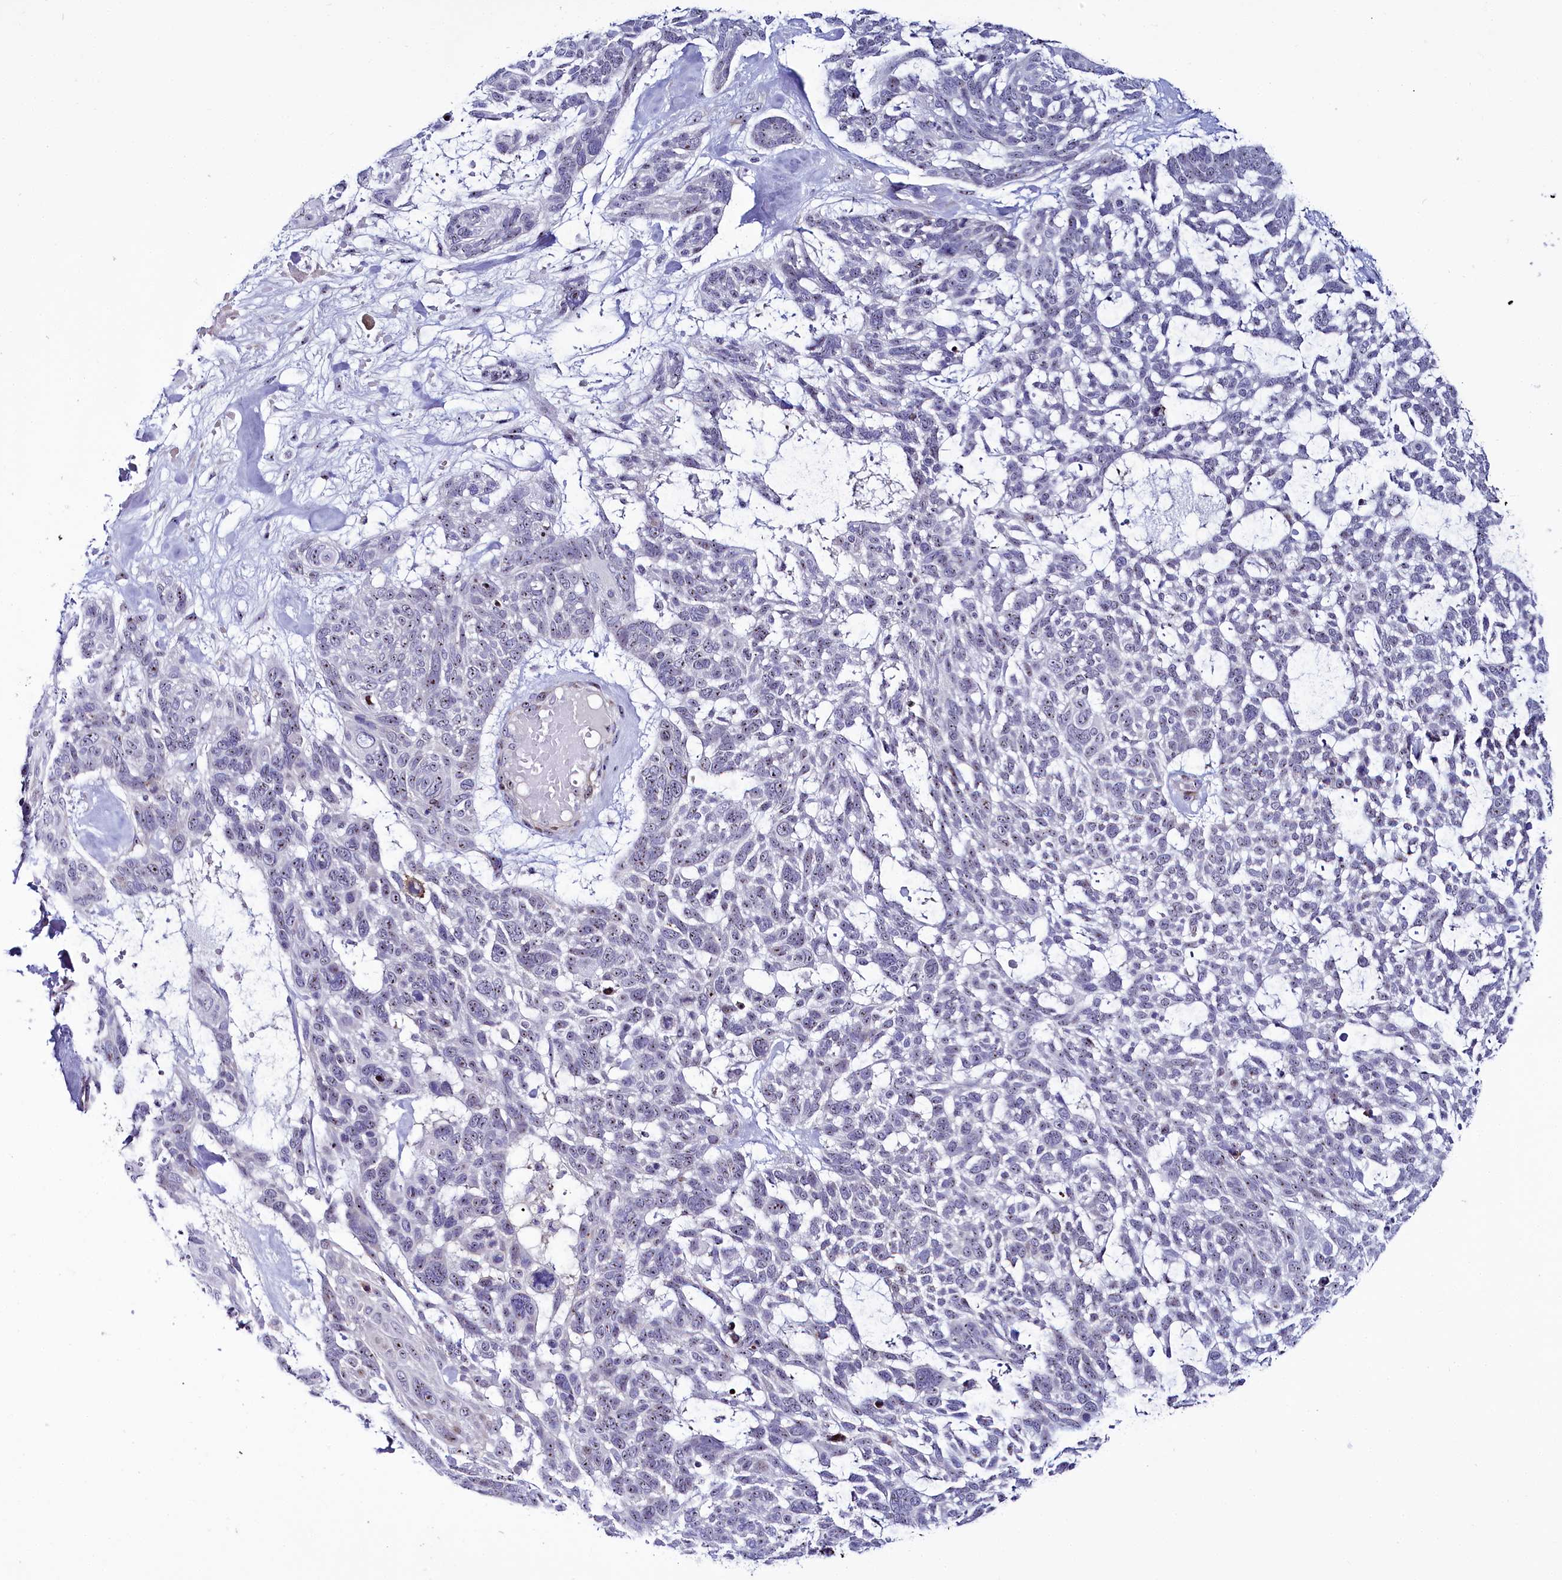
{"staining": {"intensity": "negative", "quantity": "none", "location": "none"}, "tissue": "skin cancer", "cell_type": "Tumor cells", "image_type": "cancer", "snomed": [{"axis": "morphology", "description": "Basal cell carcinoma"}, {"axis": "topography", "description": "Skin"}], "caption": "Immunohistochemistry of skin cancer exhibits no staining in tumor cells.", "gene": "TCOF1", "patient": {"sex": "male", "age": 88}}